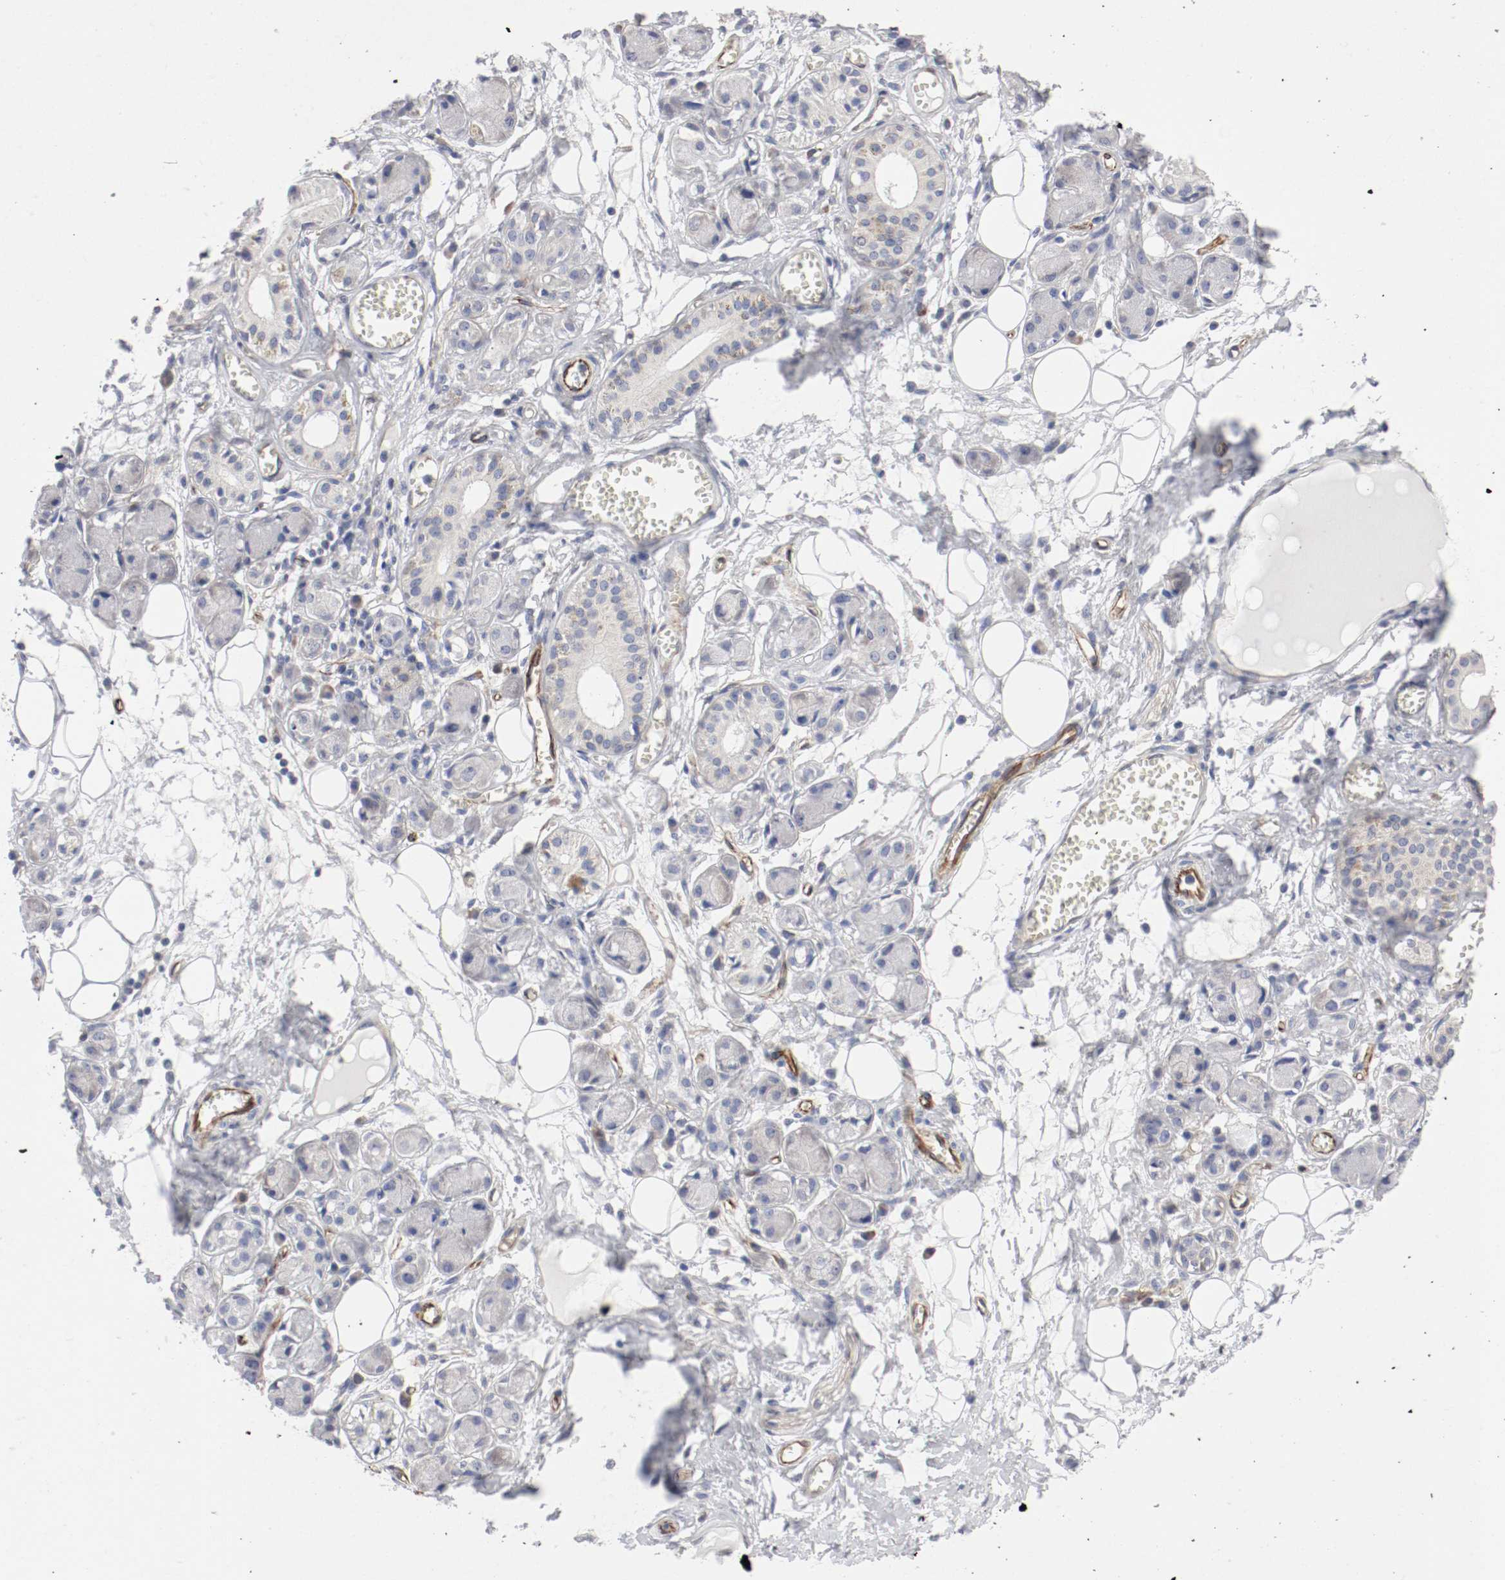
{"staining": {"intensity": "negative", "quantity": "none", "location": "none"}, "tissue": "adipose tissue", "cell_type": "Adipocytes", "image_type": "normal", "snomed": [{"axis": "morphology", "description": "Normal tissue, NOS"}, {"axis": "morphology", "description": "Inflammation, NOS"}, {"axis": "topography", "description": "Vascular tissue"}, {"axis": "topography", "description": "Salivary gland"}], "caption": "Adipocytes are negative for brown protein staining in normal adipose tissue. (Stains: DAB (3,3'-diaminobenzidine) IHC with hematoxylin counter stain, Microscopy: brightfield microscopy at high magnification).", "gene": "GIT1", "patient": {"sex": "female", "age": 75}}